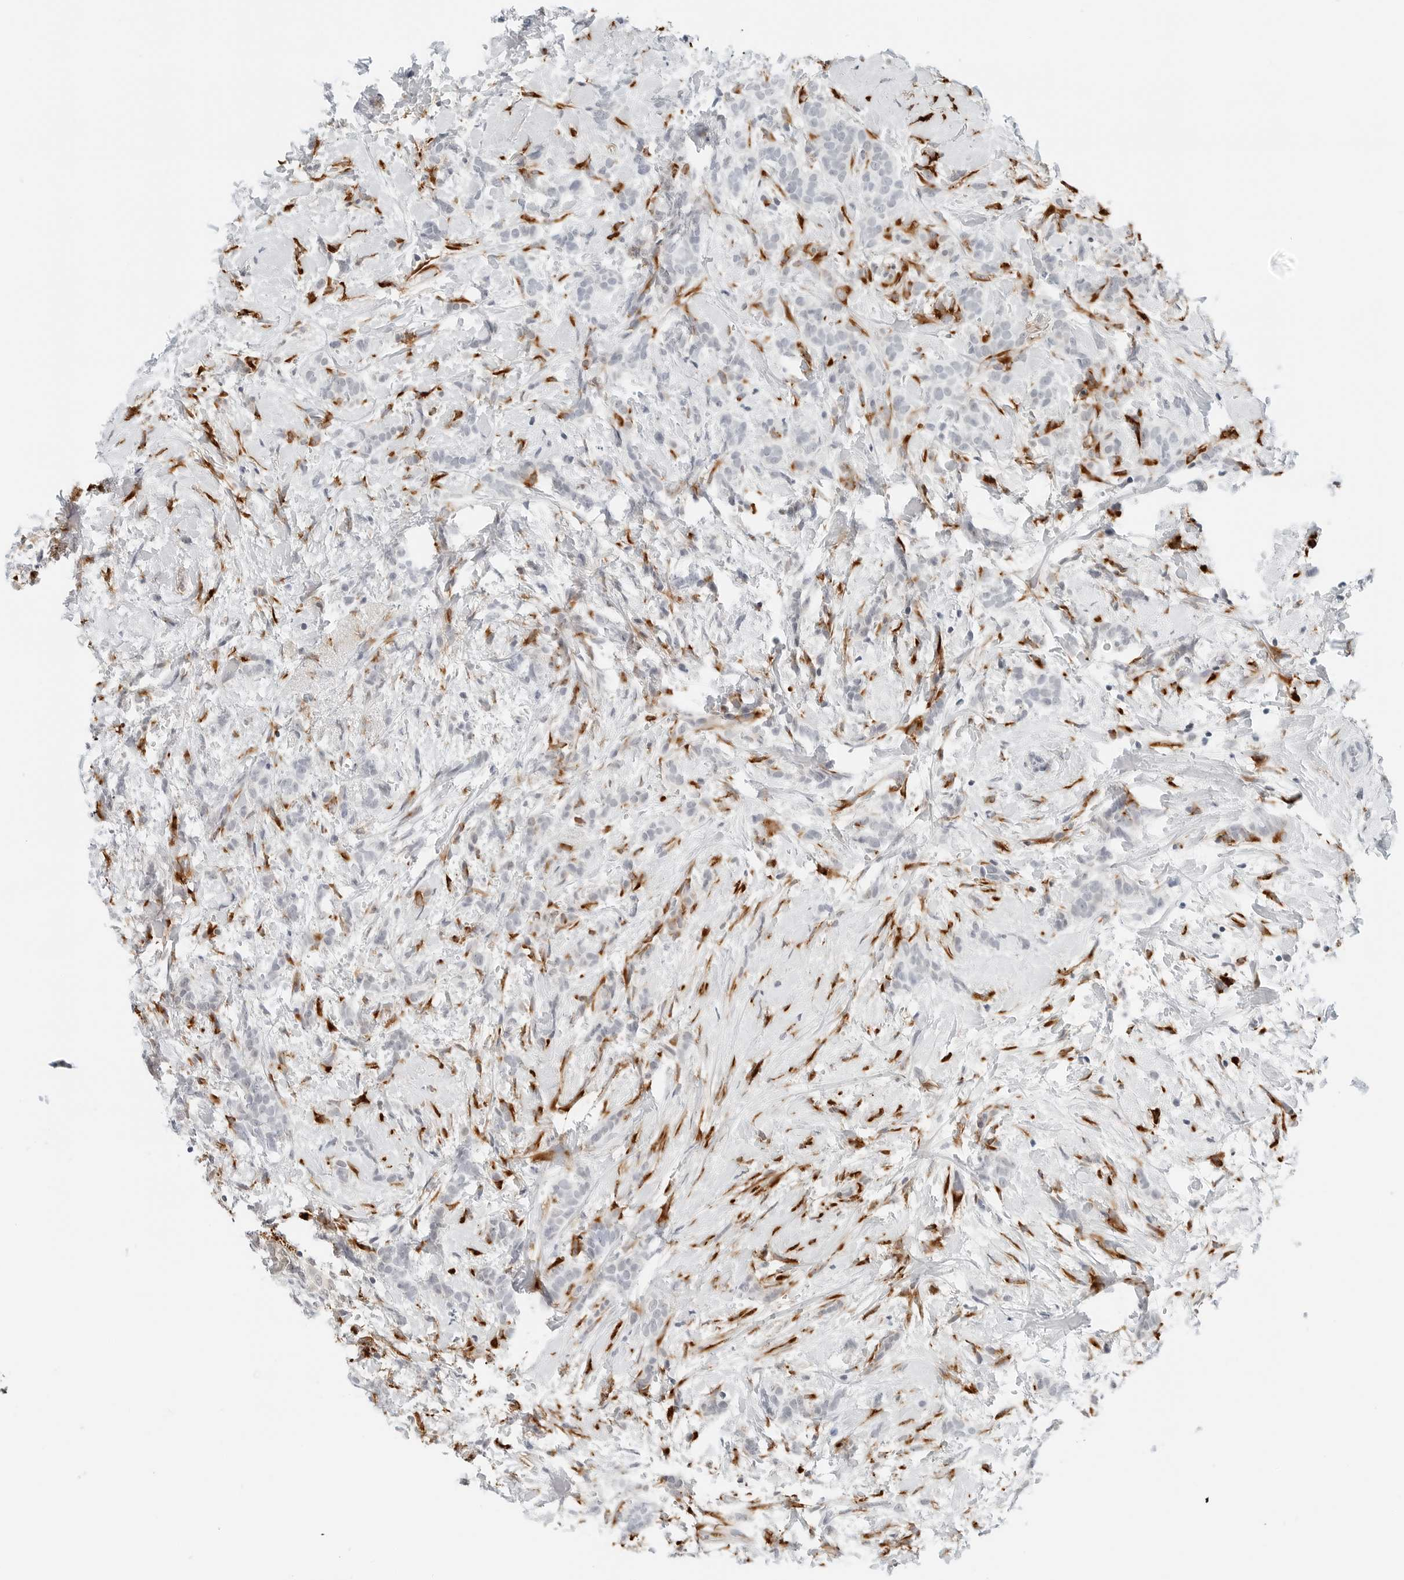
{"staining": {"intensity": "negative", "quantity": "none", "location": "none"}, "tissue": "breast cancer", "cell_type": "Tumor cells", "image_type": "cancer", "snomed": [{"axis": "morphology", "description": "Lobular carcinoma, in situ"}, {"axis": "morphology", "description": "Lobular carcinoma"}, {"axis": "topography", "description": "Breast"}], "caption": "The immunohistochemistry photomicrograph has no significant expression in tumor cells of lobular carcinoma (breast) tissue. (DAB immunohistochemistry (IHC), high magnification).", "gene": "P4HA2", "patient": {"sex": "female", "age": 41}}